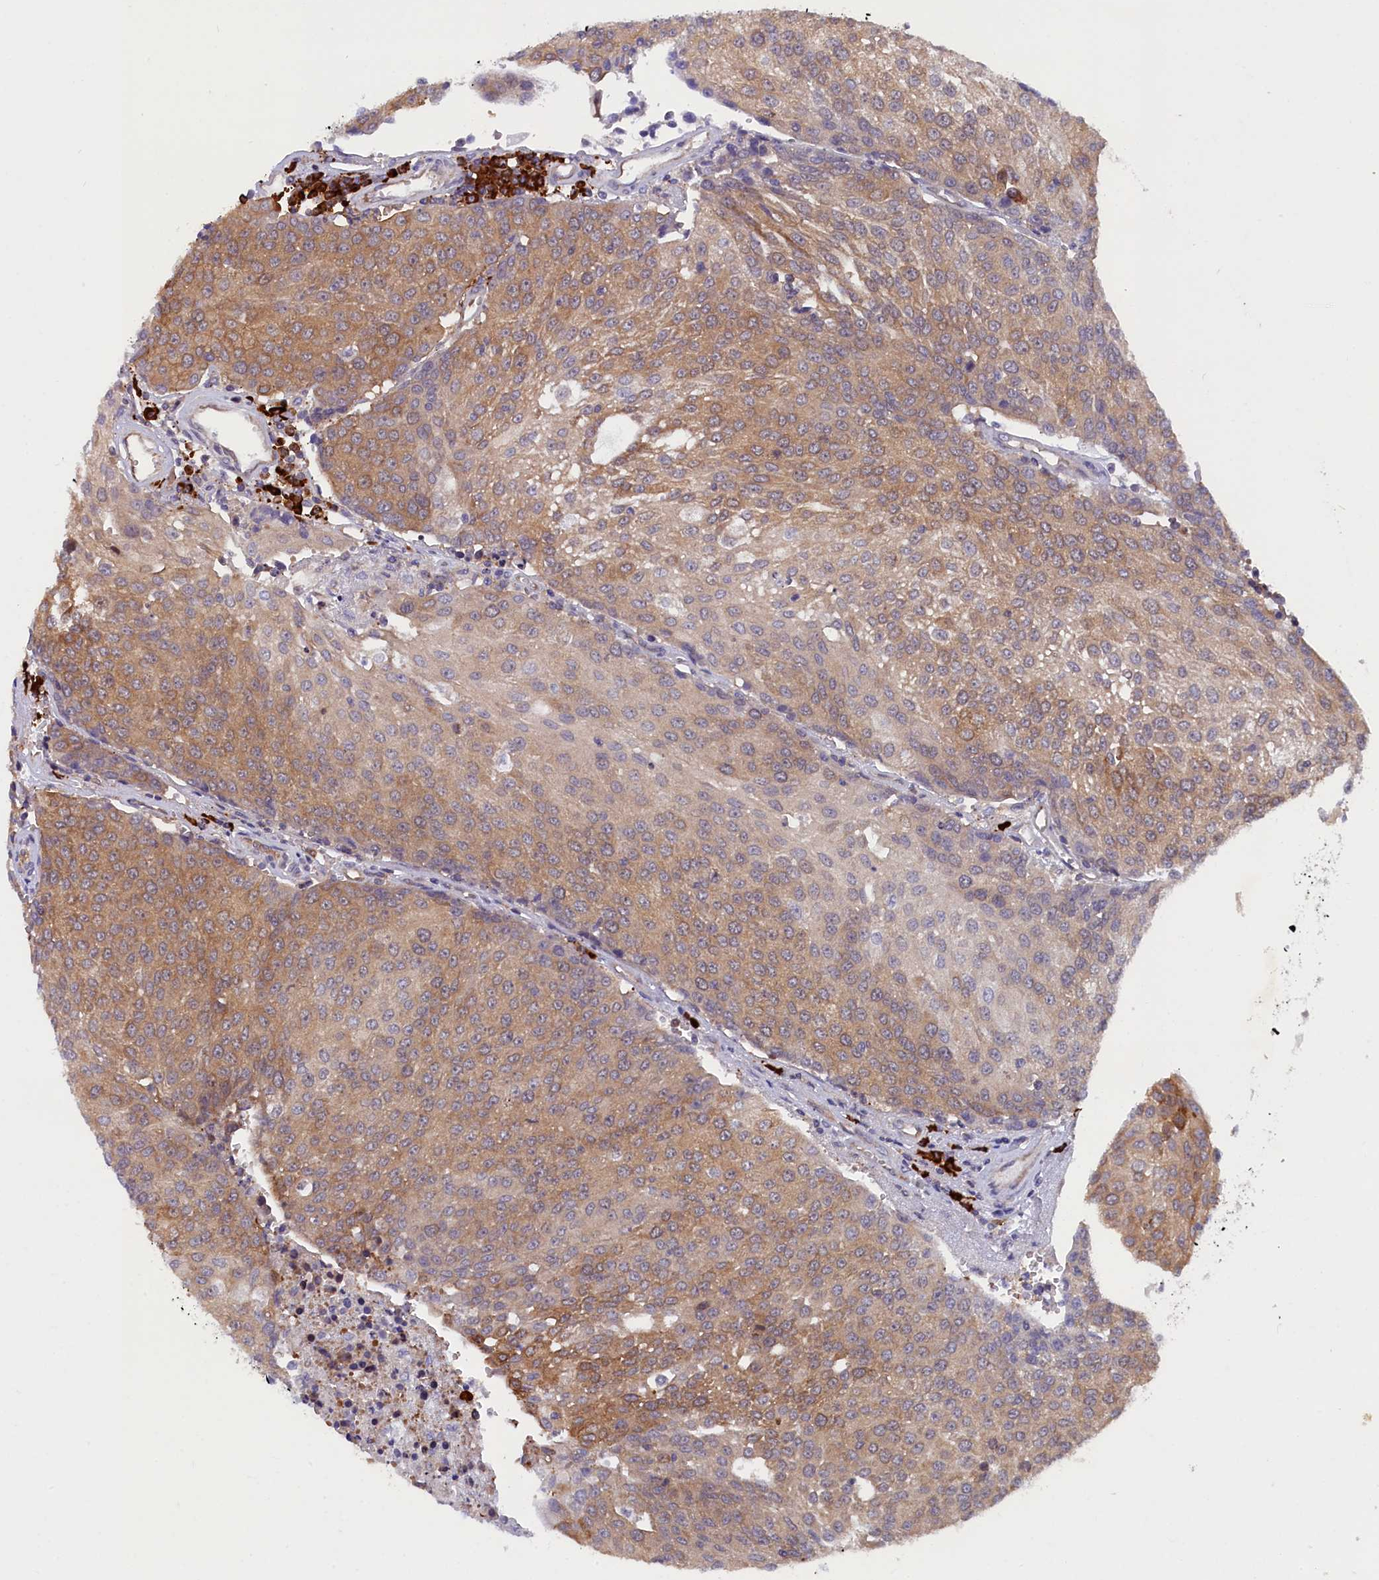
{"staining": {"intensity": "moderate", "quantity": ">75%", "location": "cytoplasmic/membranous"}, "tissue": "urothelial cancer", "cell_type": "Tumor cells", "image_type": "cancer", "snomed": [{"axis": "morphology", "description": "Urothelial carcinoma, High grade"}, {"axis": "topography", "description": "Urinary bladder"}], "caption": "Urothelial cancer stained with DAB (3,3'-diaminobenzidine) immunohistochemistry (IHC) reveals medium levels of moderate cytoplasmic/membranous positivity in about >75% of tumor cells. Immunohistochemistry stains the protein of interest in brown and the nuclei are stained blue.", "gene": "JPT2", "patient": {"sex": "female", "age": 85}}